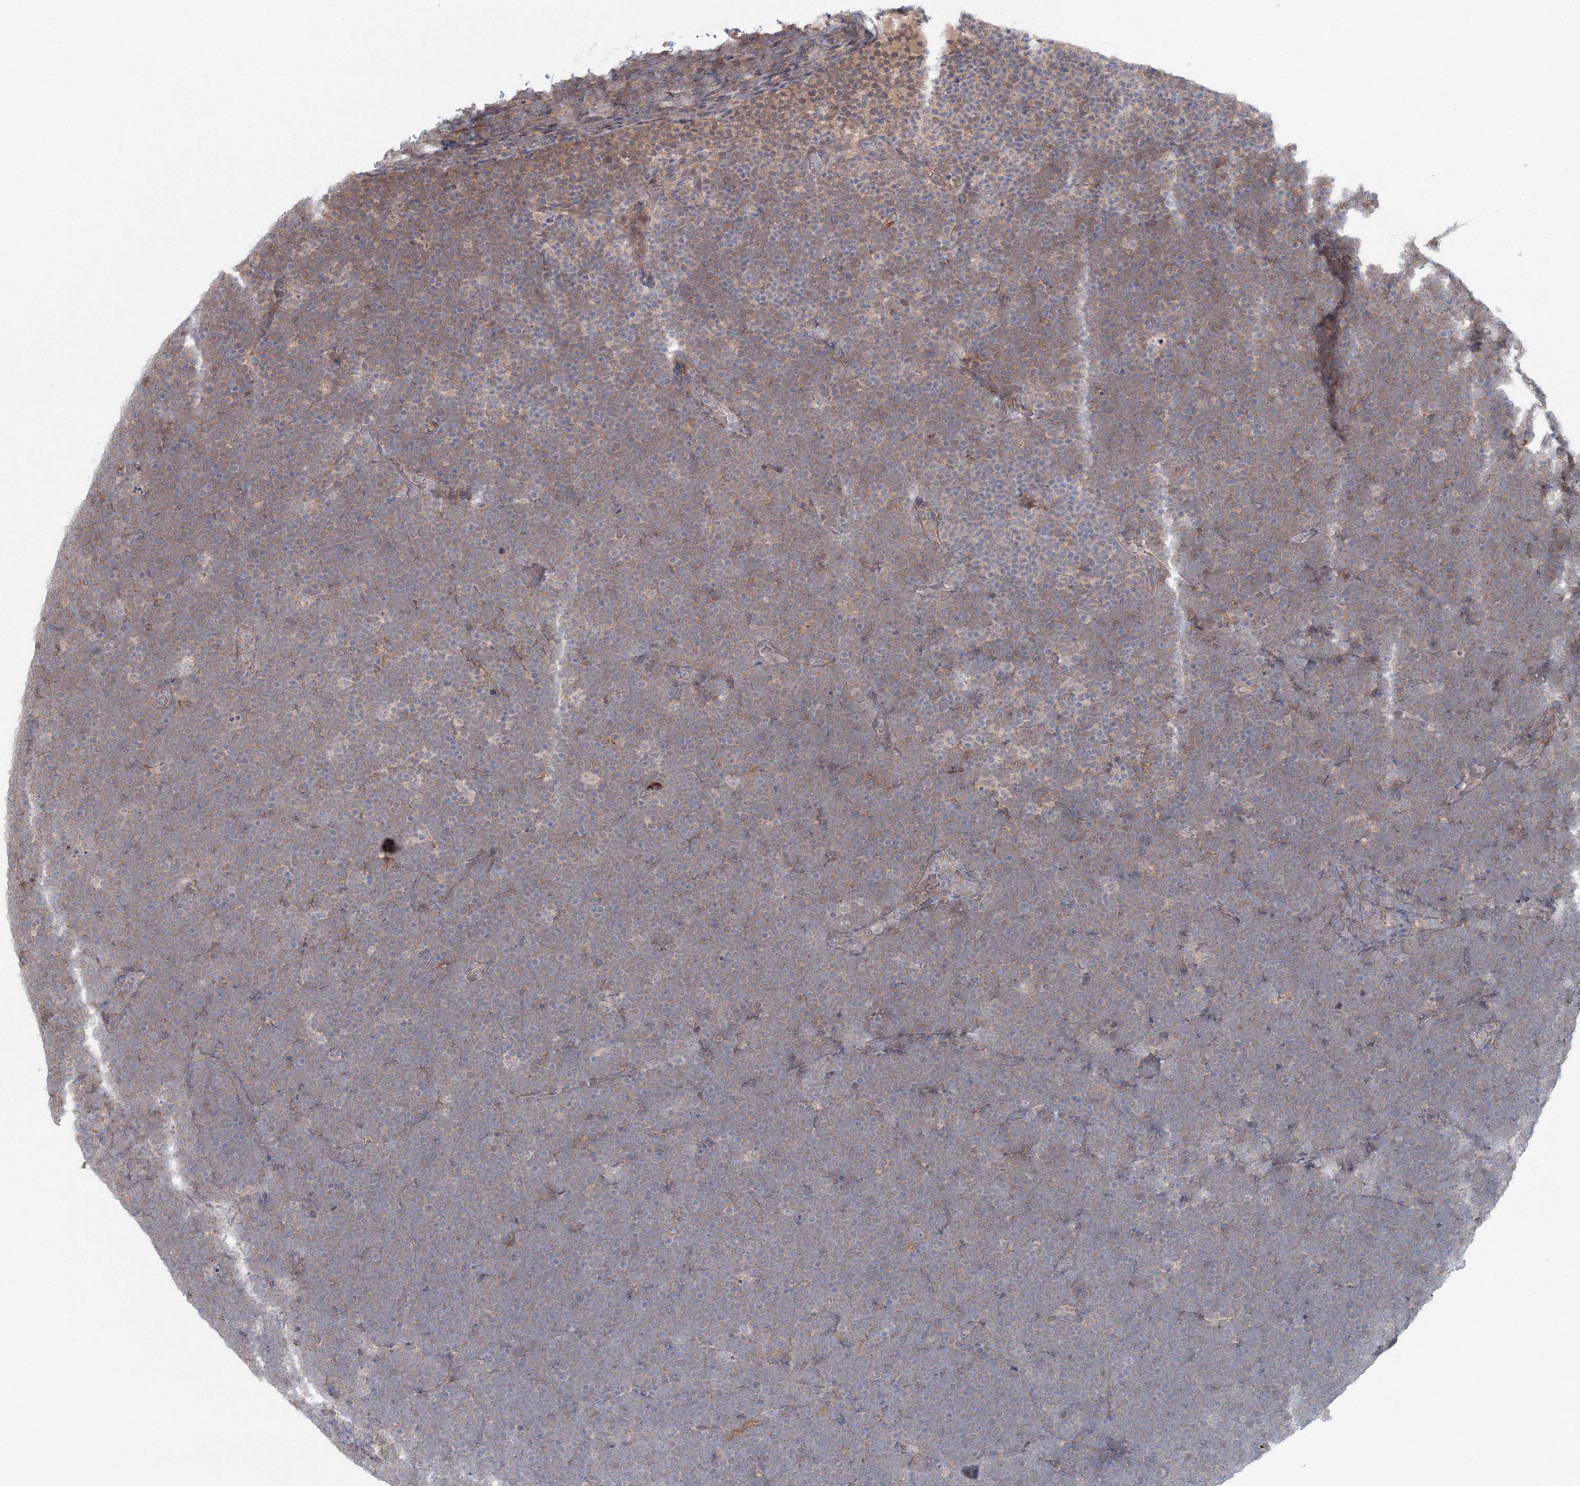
{"staining": {"intensity": "moderate", "quantity": ">75%", "location": "cytoplasmic/membranous"}, "tissue": "lymphoma", "cell_type": "Tumor cells", "image_type": "cancer", "snomed": [{"axis": "morphology", "description": "Malignant lymphoma, non-Hodgkin's type, High grade"}, {"axis": "topography", "description": "Lymph node"}], "caption": "A brown stain shows moderate cytoplasmic/membranous staining of a protein in high-grade malignant lymphoma, non-Hodgkin's type tumor cells.", "gene": "MKRN2", "patient": {"sex": "male", "age": 13}}